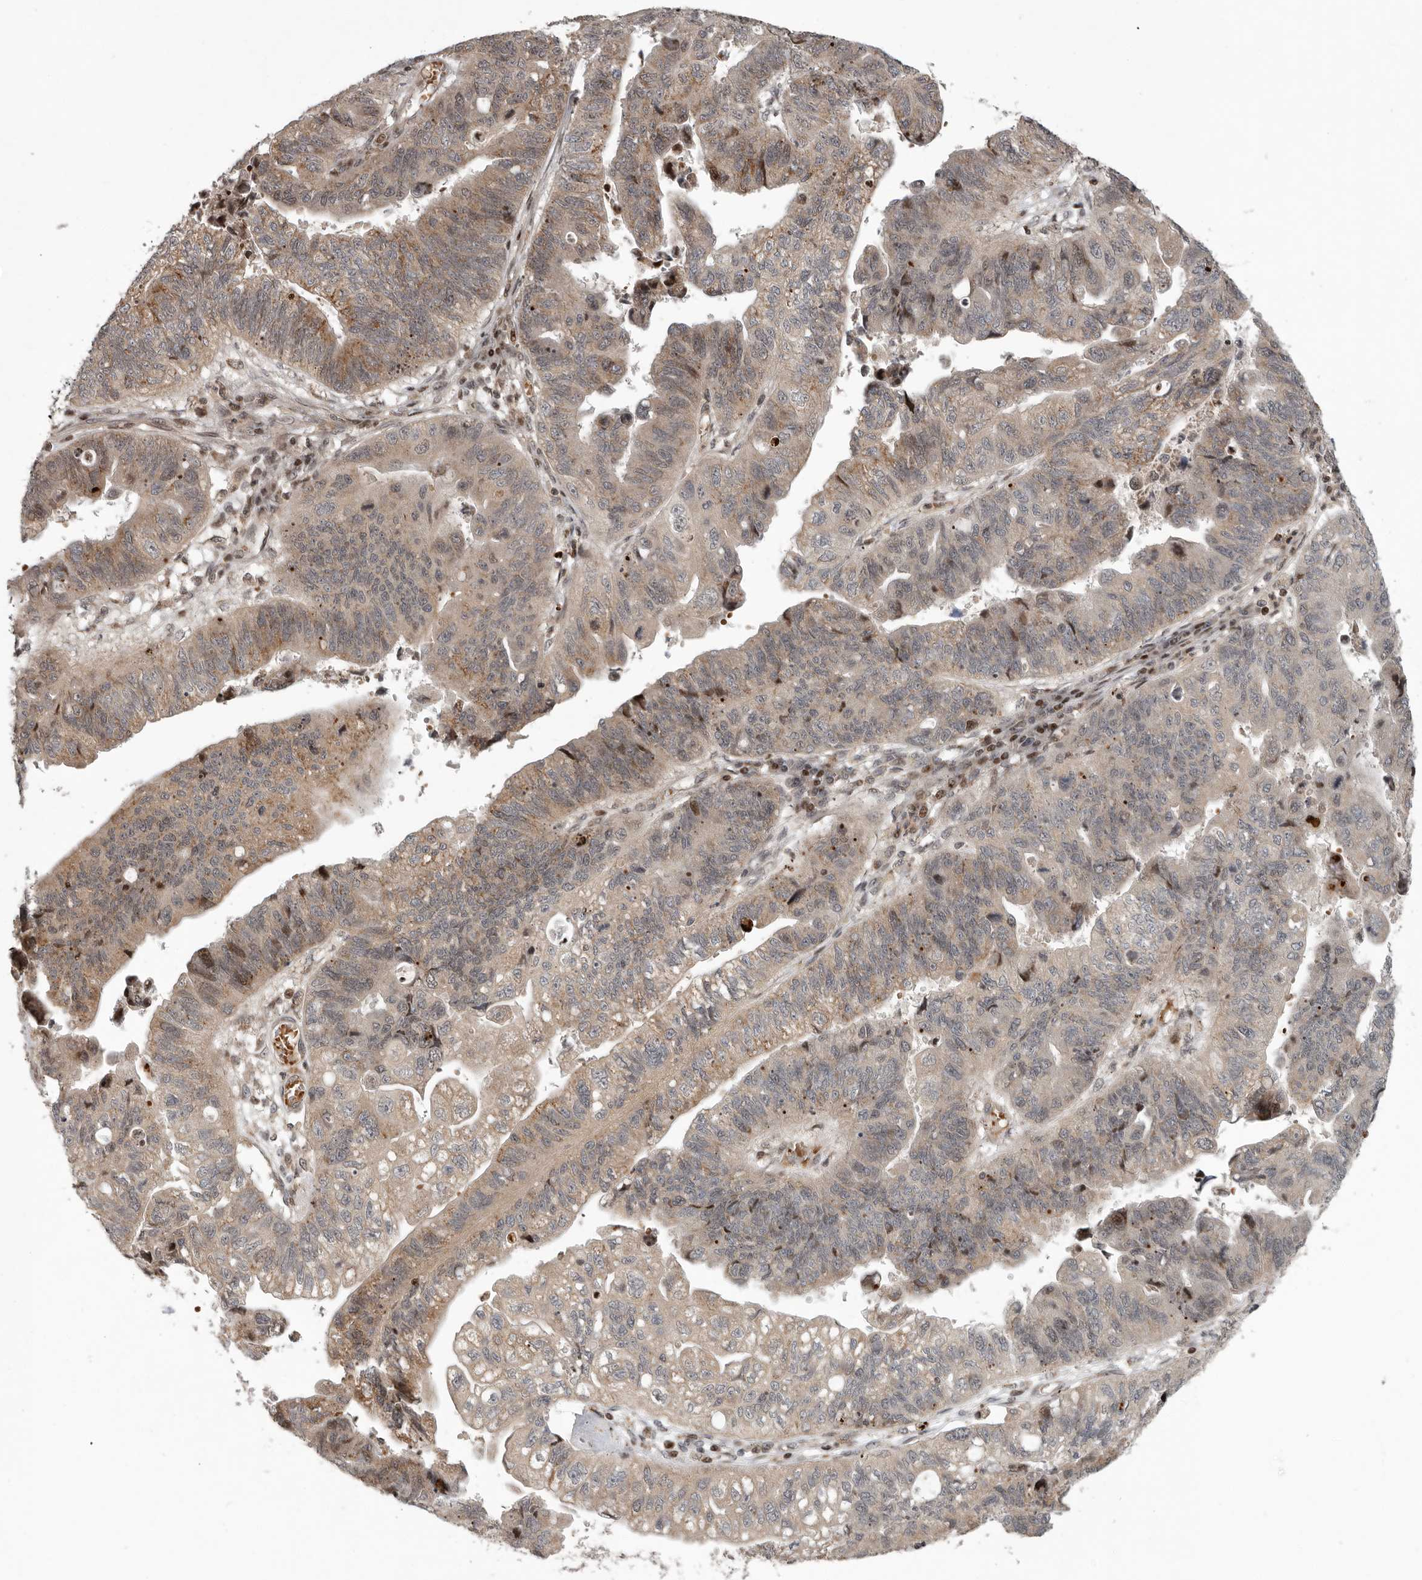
{"staining": {"intensity": "weak", "quantity": ">75%", "location": "cytoplasmic/membranous,nuclear"}, "tissue": "stomach cancer", "cell_type": "Tumor cells", "image_type": "cancer", "snomed": [{"axis": "morphology", "description": "Adenocarcinoma, NOS"}, {"axis": "topography", "description": "Stomach"}], "caption": "This is an image of immunohistochemistry staining of stomach cancer (adenocarcinoma), which shows weak staining in the cytoplasmic/membranous and nuclear of tumor cells.", "gene": "RABIF", "patient": {"sex": "male", "age": 59}}